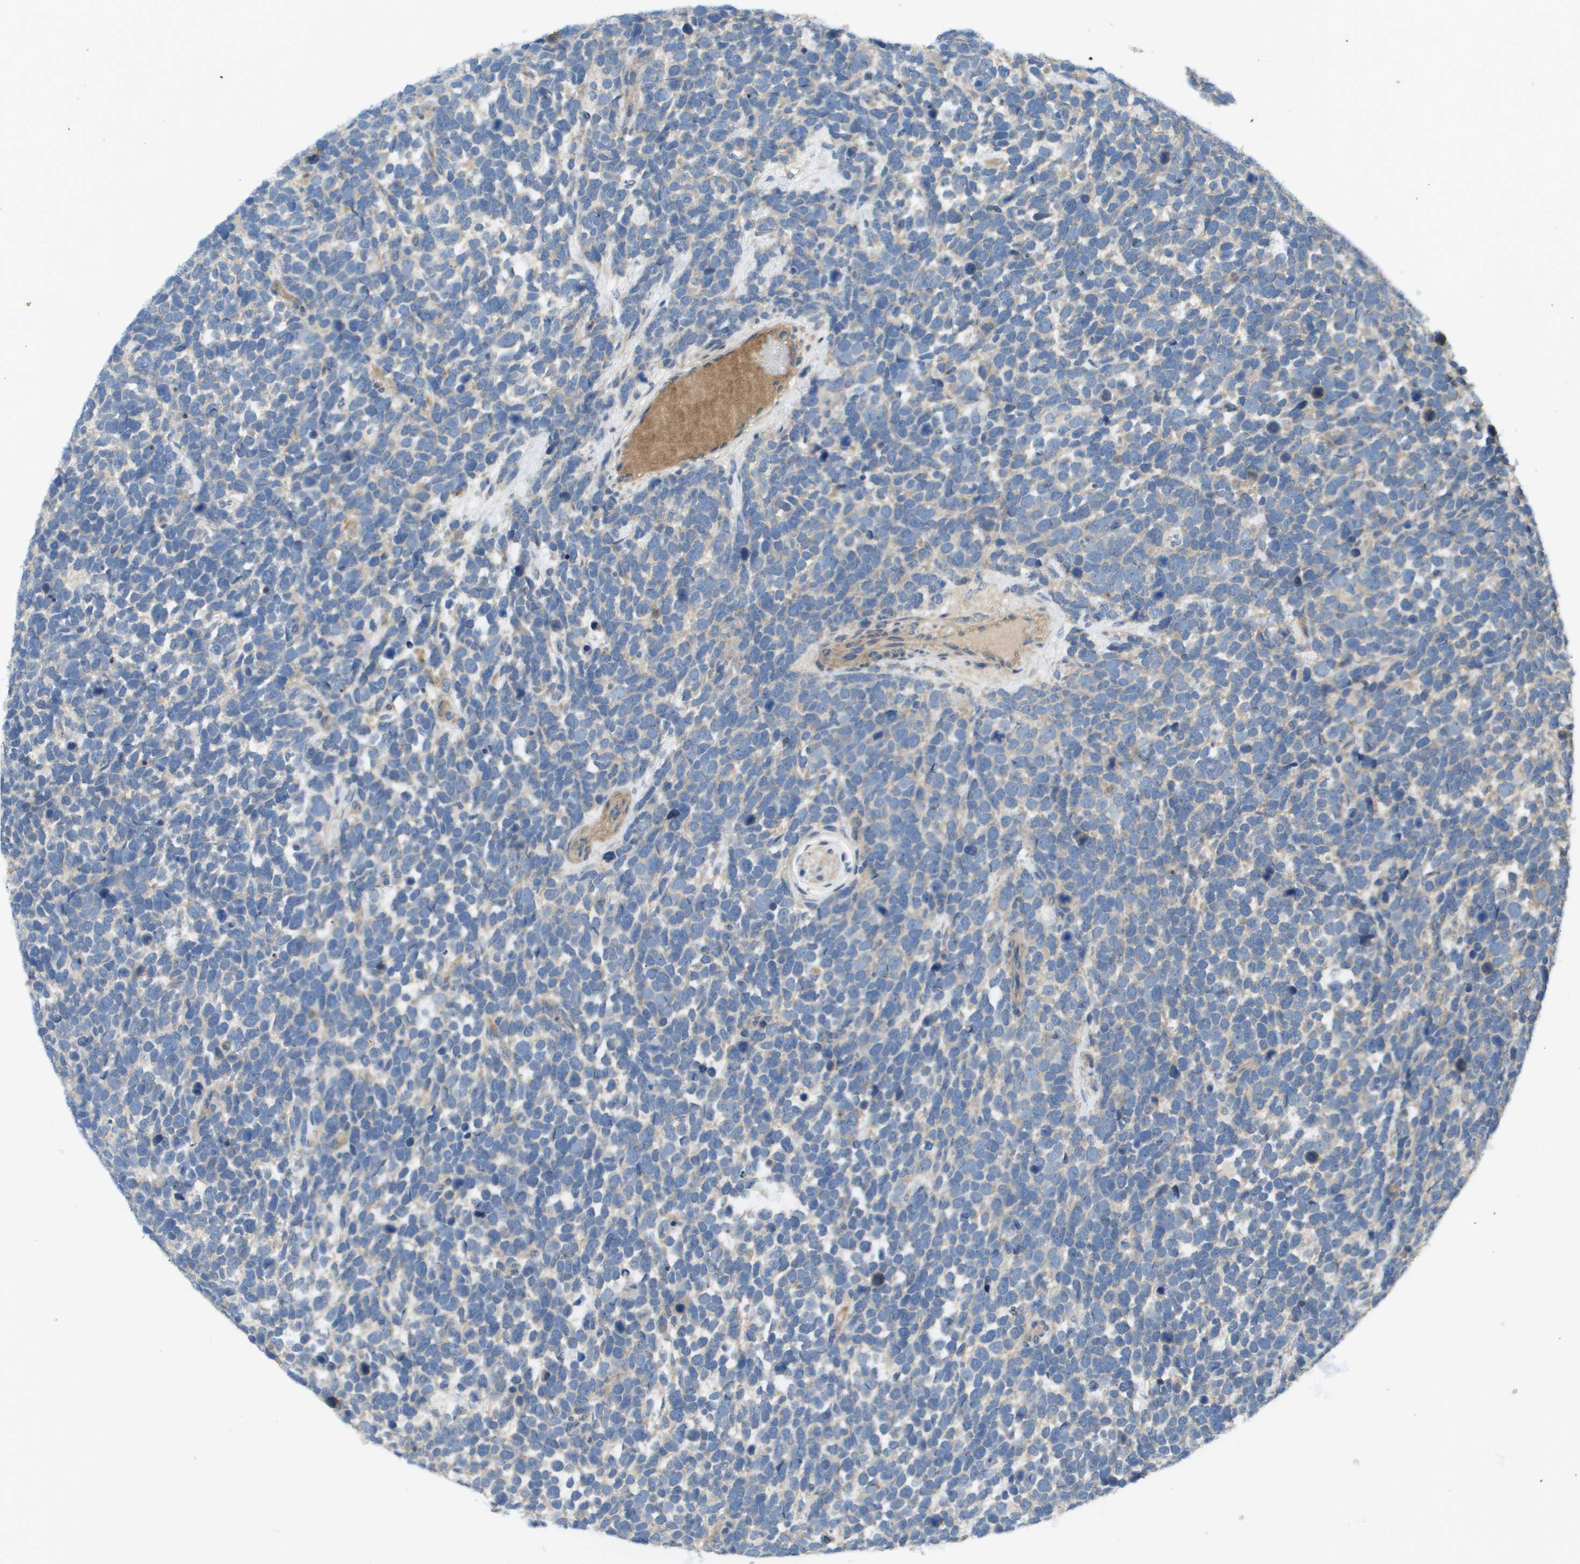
{"staining": {"intensity": "weak", "quantity": "<25%", "location": "cytoplasmic/membranous"}, "tissue": "urothelial cancer", "cell_type": "Tumor cells", "image_type": "cancer", "snomed": [{"axis": "morphology", "description": "Urothelial carcinoma, High grade"}, {"axis": "topography", "description": "Urinary bladder"}], "caption": "Tumor cells show no significant protein expression in urothelial cancer. The staining was performed using DAB to visualize the protein expression in brown, while the nuclei were stained in blue with hematoxylin (Magnification: 20x).", "gene": "KRT23", "patient": {"sex": "female", "age": 82}}